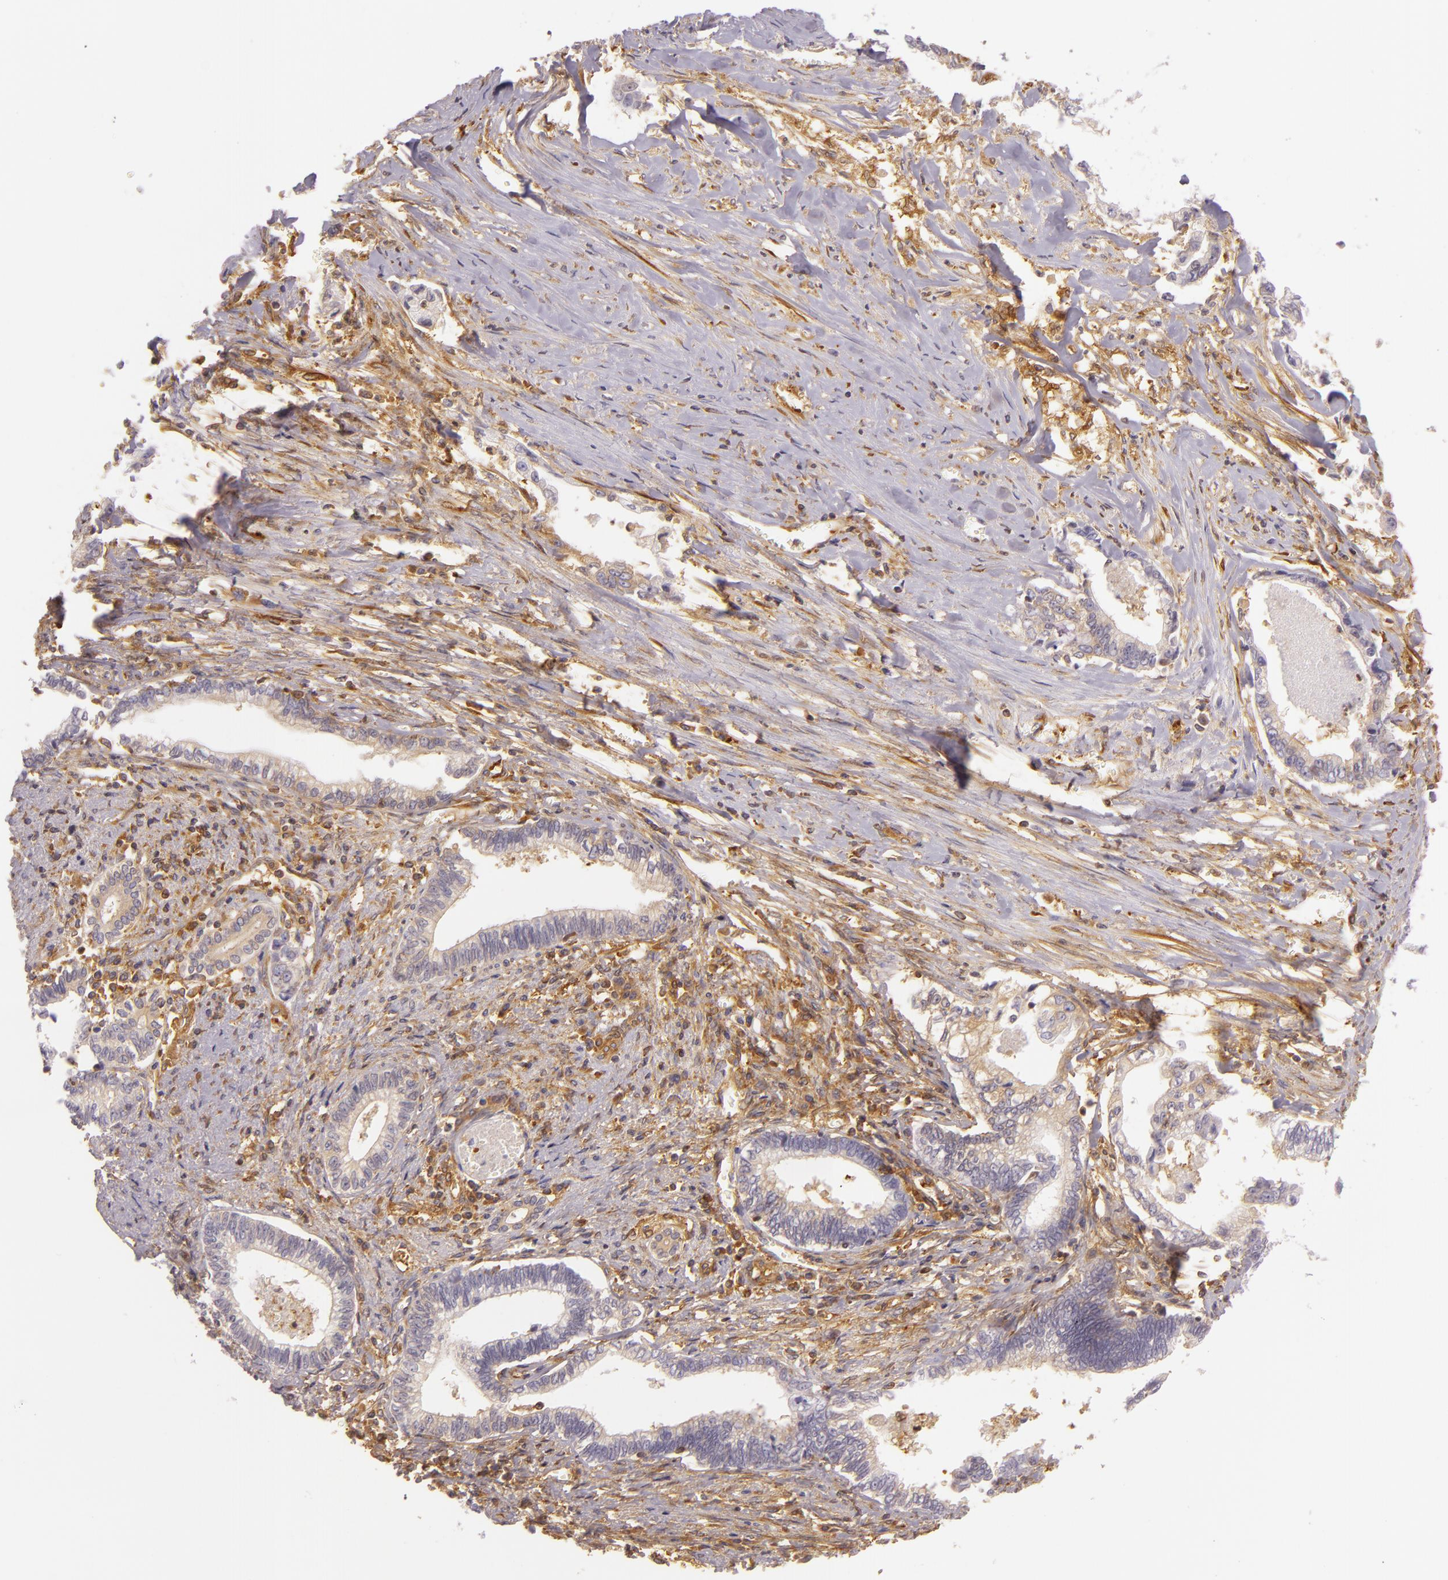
{"staining": {"intensity": "weak", "quantity": "<25%", "location": "cytoplasmic/membranous"}, "tissue": "liver cancer", "cell_type": "Tumor cells", "image_type": "cancer", "snomed": [{"axis": "morphology", "description": "Cholangiocarcinoma"}, {"axis": "topography", "description": "Liver"}], "caption": "Immunohistochemistry (IHC) histopathology image of human cholangiocarcinoma (liver) stained for a protein (brown), which exhibits no expression in tumor cells.", "gene": "TLN1", "patient": {"sex": "male", "age": 57}}